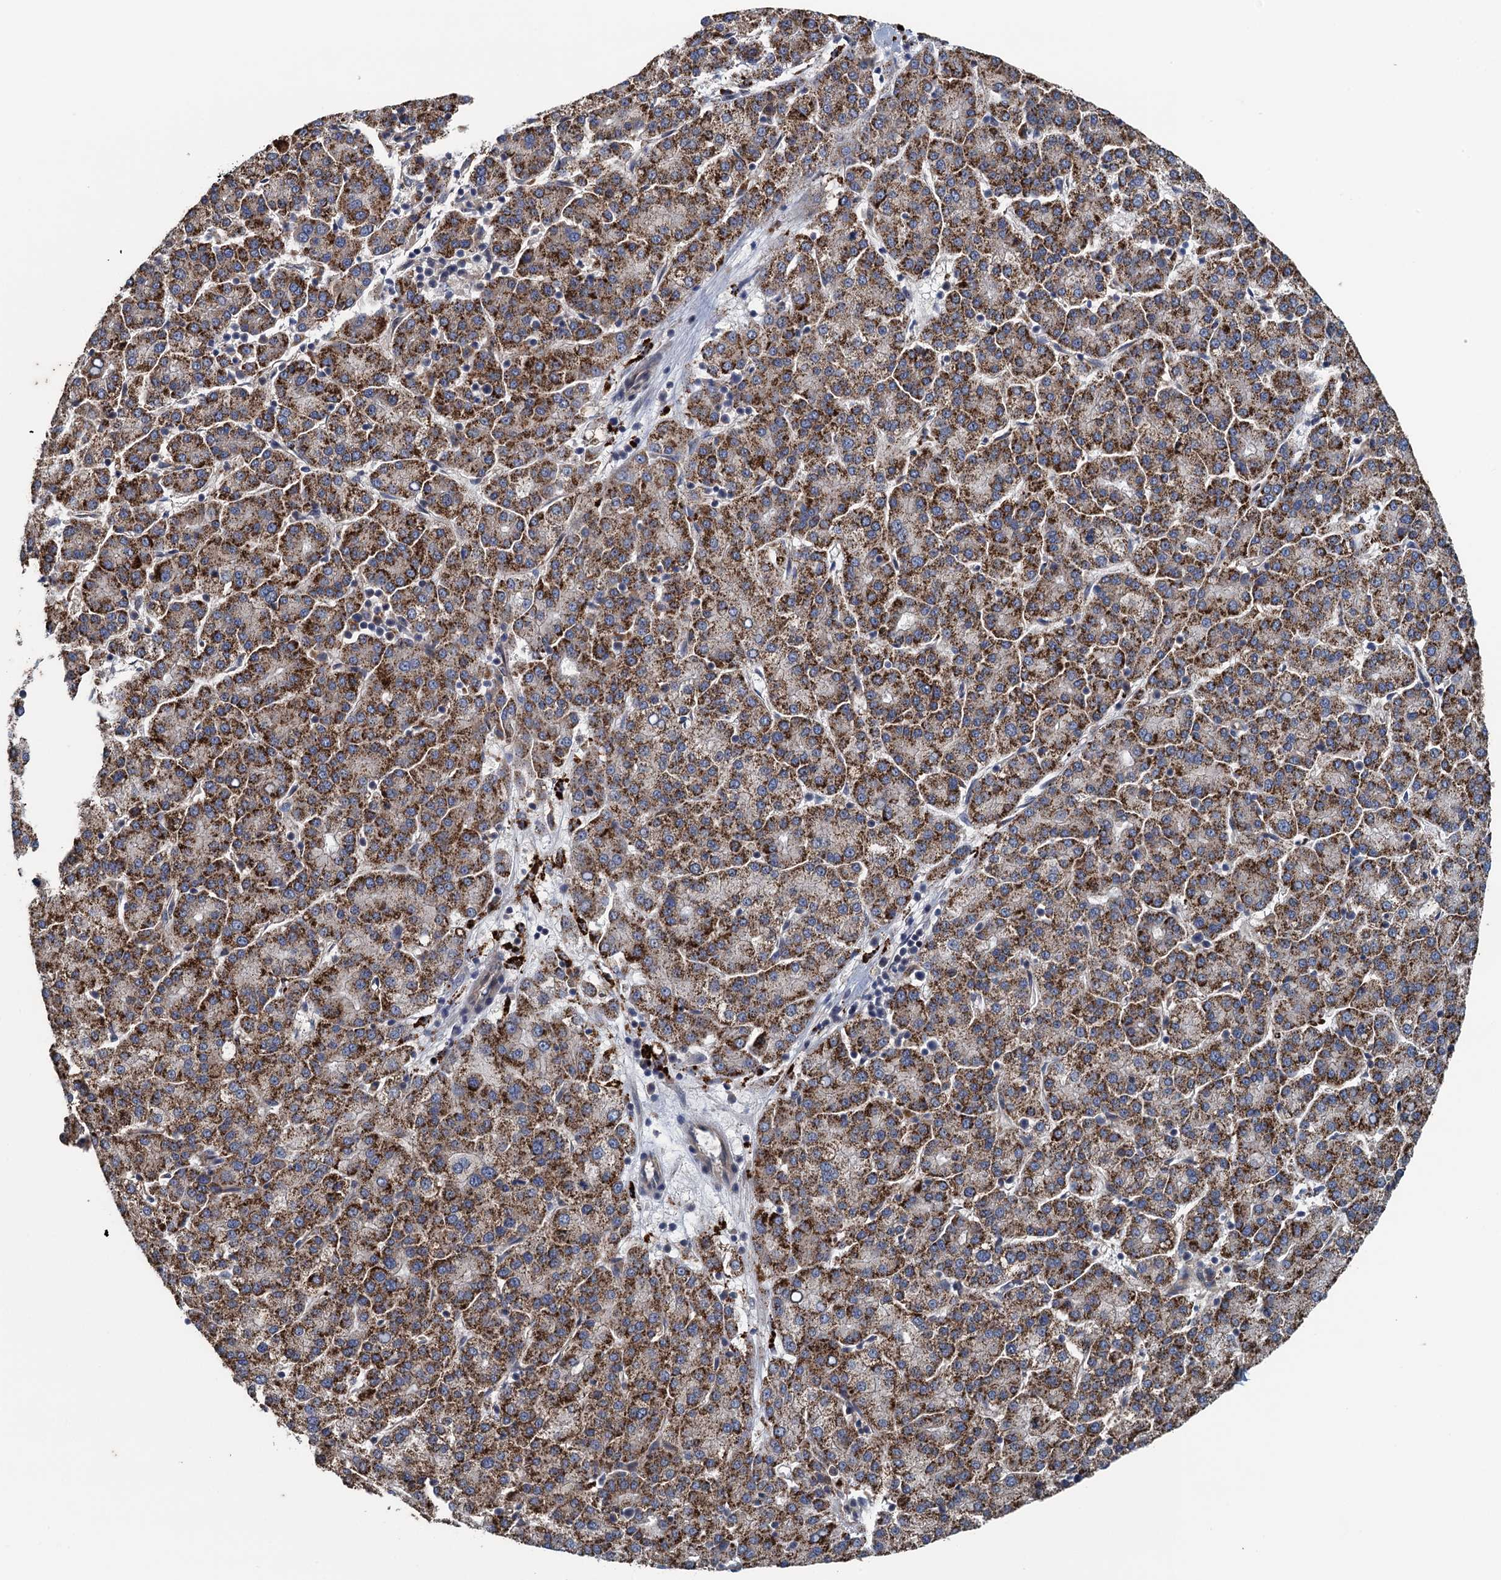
{"staining": {"intensity": "moderate", "quantity": ">75%", "location": "cytoplasmic/membranous"}, "tissue": "liver cancer", "cell_type": "Tumor cells", "image_type": "cancer", "snomed": [{"axis": "morphology", "description": "Carcinoma, Hepatocellular, NOS"}, {"axis": "topography", "description": "Liver"}], "caption": "Liver cancer stained for a protein (brown) reveals moderate cytoplasmic/membranous positive expression in approximately >75% of tumor cells.", "gene": "KBTBD8", "patient": {"sex": "female", "age": 58}}